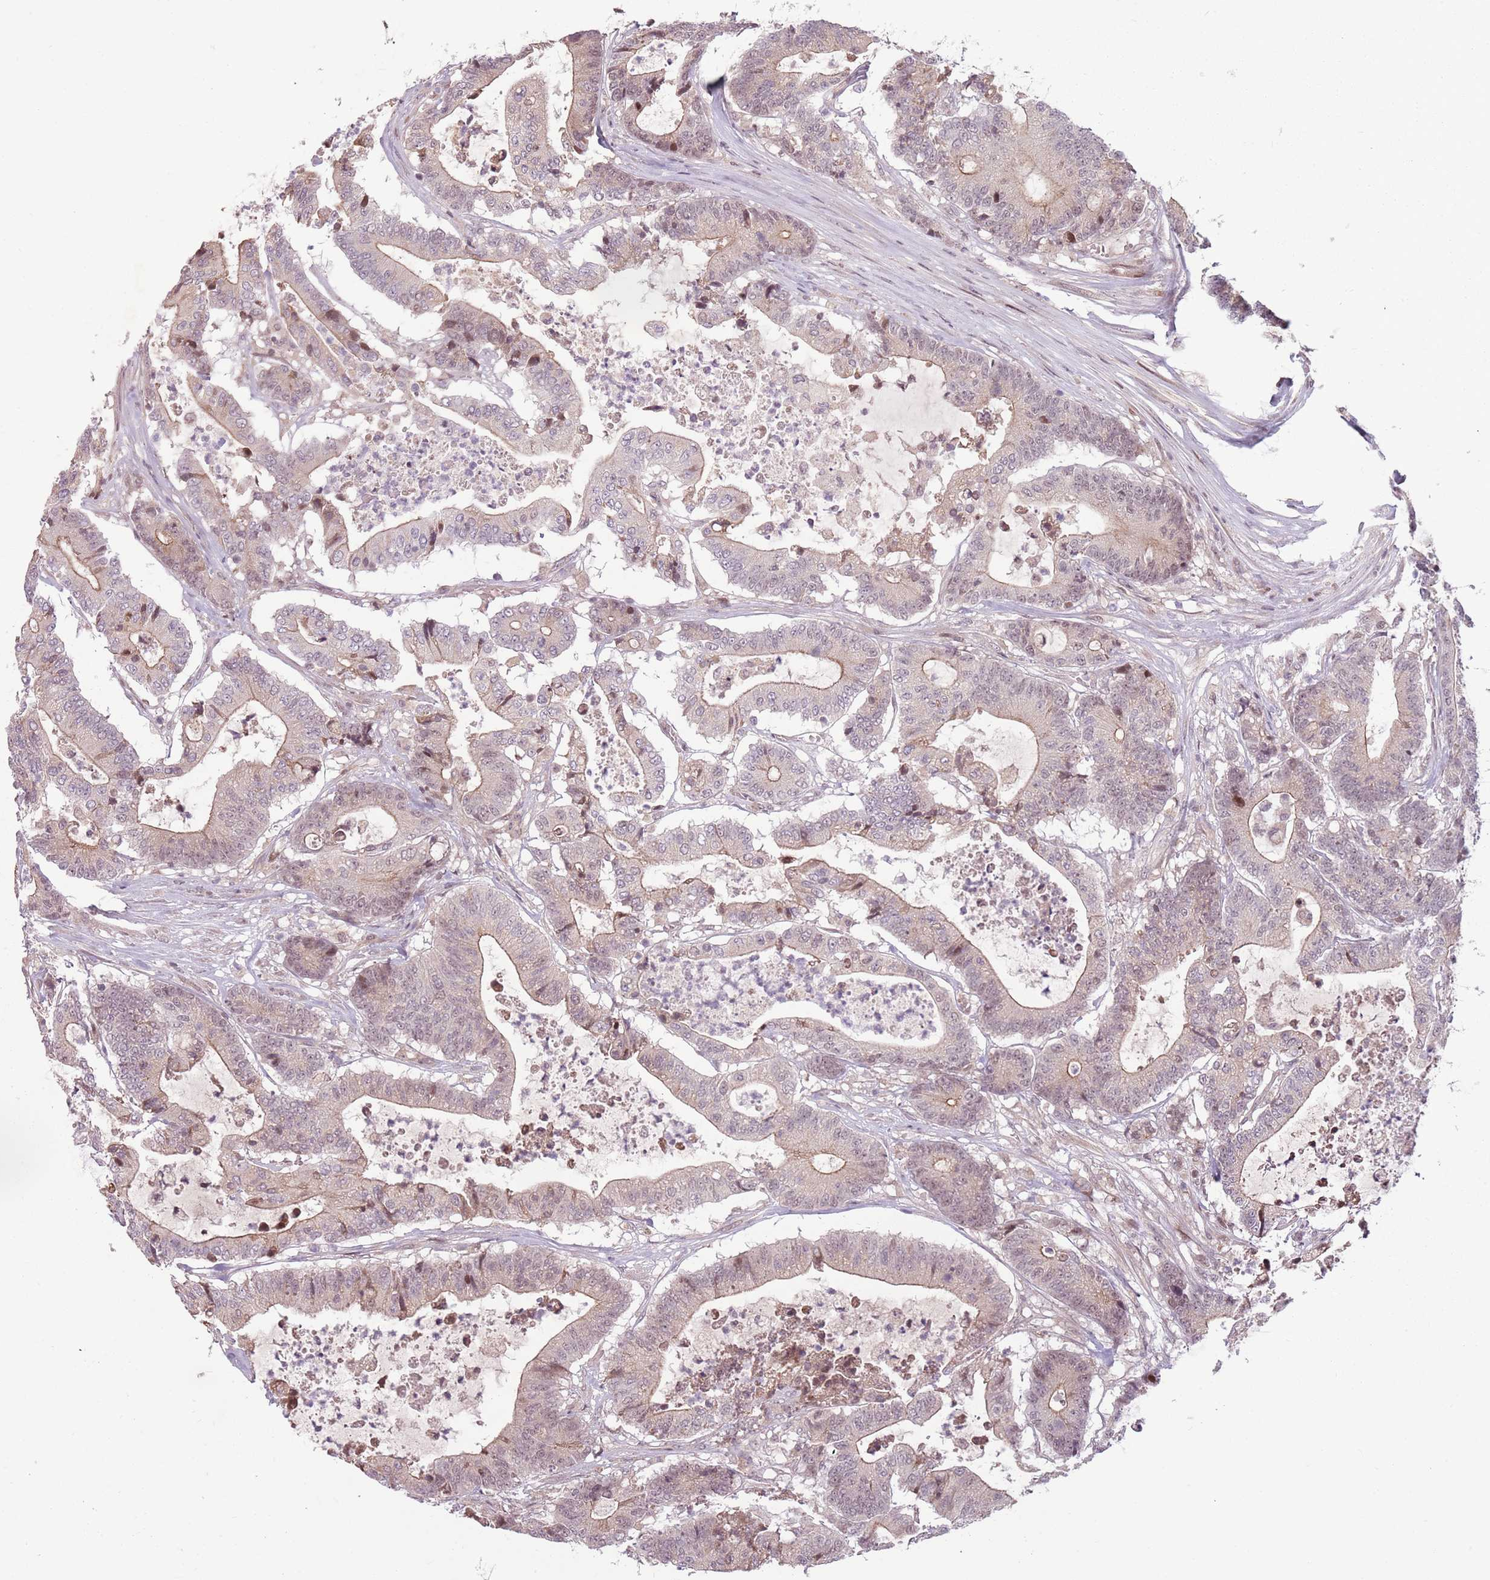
{"staining": {"intensity": "weak", "quantity": "25%-75%", "location": "cytoplasmic/membranous,nuclear"}, "tissue": "colorectal cancer", "cell_type": "Tumor cells", "image_type": "cancer", "snomed": [{"axis": "morphology", "description": "Adenocarcinoma, NOS"}, {"axis": "topography", "description": "Colon"}], "caption": "High-power microscopy captured an IHC image of colorectal cancer (adenocarcinoma), revealing weak cytoplasmic/membranous and nuclear staining in about 25%-75% of tumor cells.", "gene": "ADGRG1", "patient": {"sex": "female", "age": 84}}